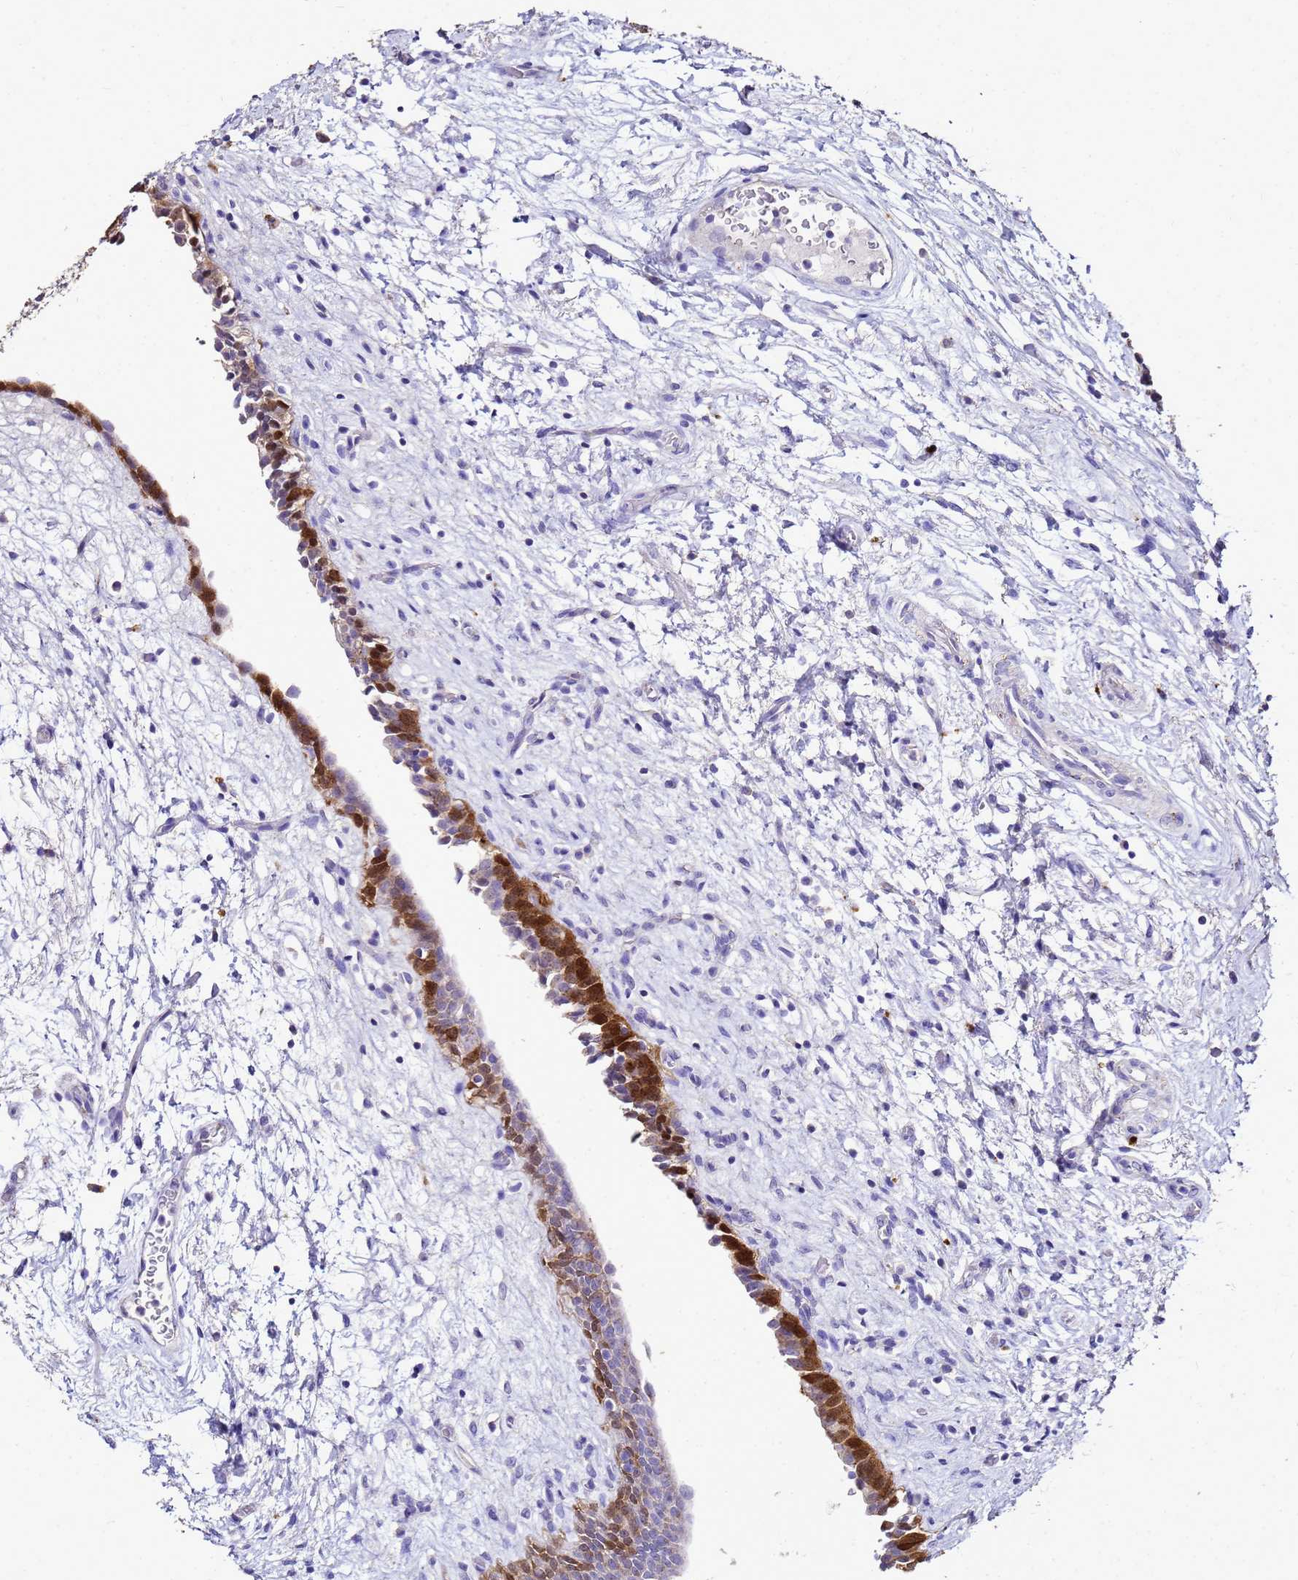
{"staining": {"intensity": "strong", "quantity": "<25%", "location": "cytoplasmic/membranous,nuclear"}, "tissue": "urinary bladder", "cell_type": "Urothelial cells", "image_type": "normal", "snomed": [{"axis": "morphology", "description": "Normal tissue, NOS"}, {"axis": "topography", "description": "Urinary bladder"}], "caption": "Immunohistochemical staining of benign human urinary bladder displays <25% levels of strong cytoplasmic/membranous,nuclear protein staining in about <25% of urothelial cells.", "gene": "S100A2", "patient": {"sex": "male", "age": 83}}